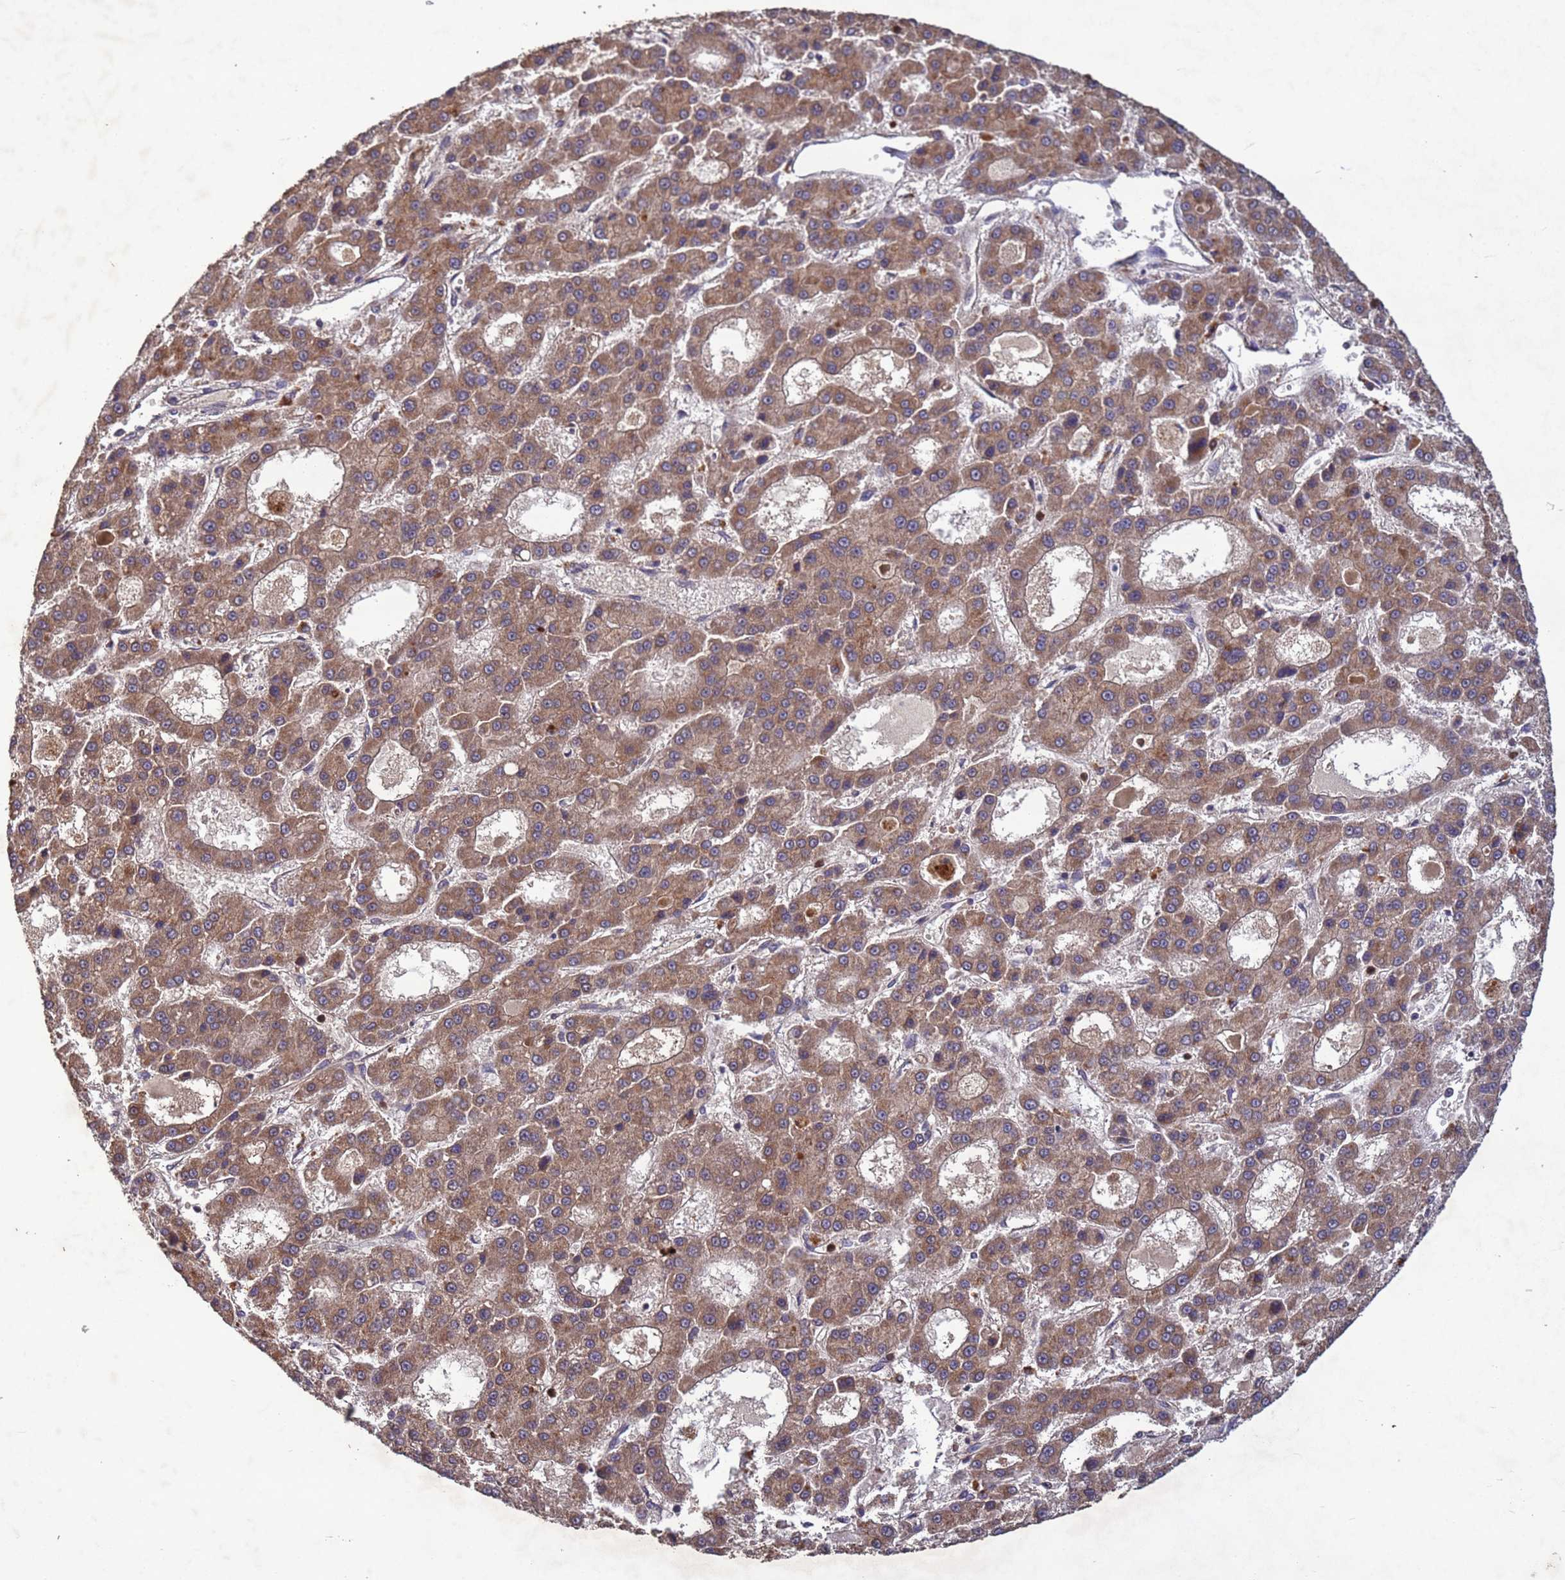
{"staining": {"intensity": "moderate", "quantity": ">75%", "location": "cytoplasmic/membranous"}, "tissue": "liver cancer", "cell_type": "Tumor cells", "image_type": "cancer", "snomed": [{"axis": "morphology", "description": "Carcinoma, Hepatocellular, NOS"}, {"axis": "topography", "description": "Liver"}], "caption": "DAB (3,3'-diaminobenzidine) immunohistochemical staining of liver hepatocellular carcinoma reveals moderate cytoplasmic/membranous protein expression in about >75% of tumor cells.", "gene": "FASTKD1", "patient": {"sex": "male", "age": 70}}